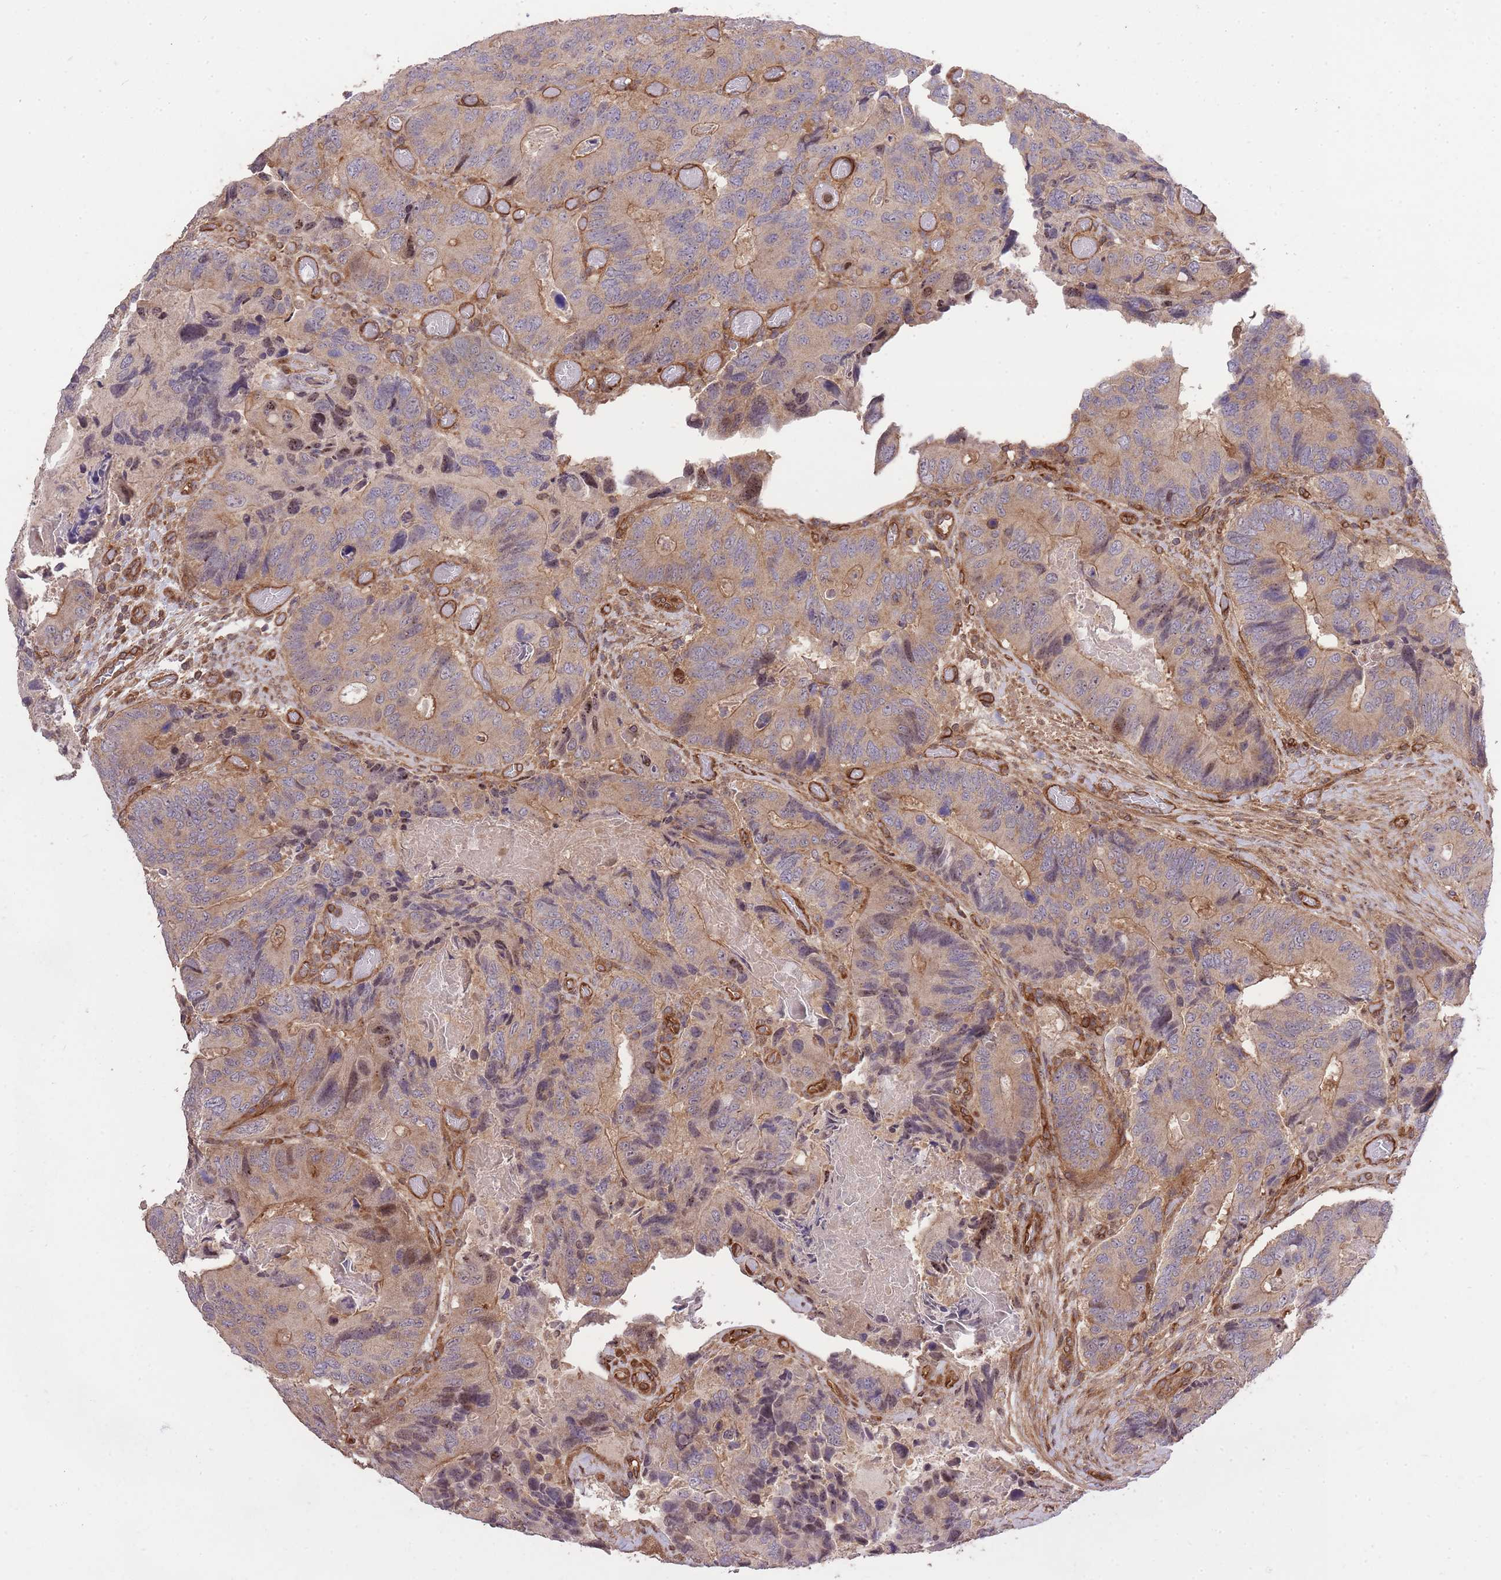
{"staining": {"intensity": "moderate", "quantity": "<25%", "location": "cytoplasmic/membranous"}, "tissue": "colorectal cancer", "cell_type": "Tumor cells", "image_type": "cancer", "snomed": [{"axis": "morphology", "description": "Adenocarcinoma, NOS"}, {"axis": "topography", "description": "Colon"}], "caption": "Immunohistochemical staining of human colorectal cancer (adenocarcinoma) exhibits moderate cytoplasmic/membranous protein positivity in about <25% of tumor cells.", "gene": "PLD1", "patient": {"sex": "male", "age": 84}}